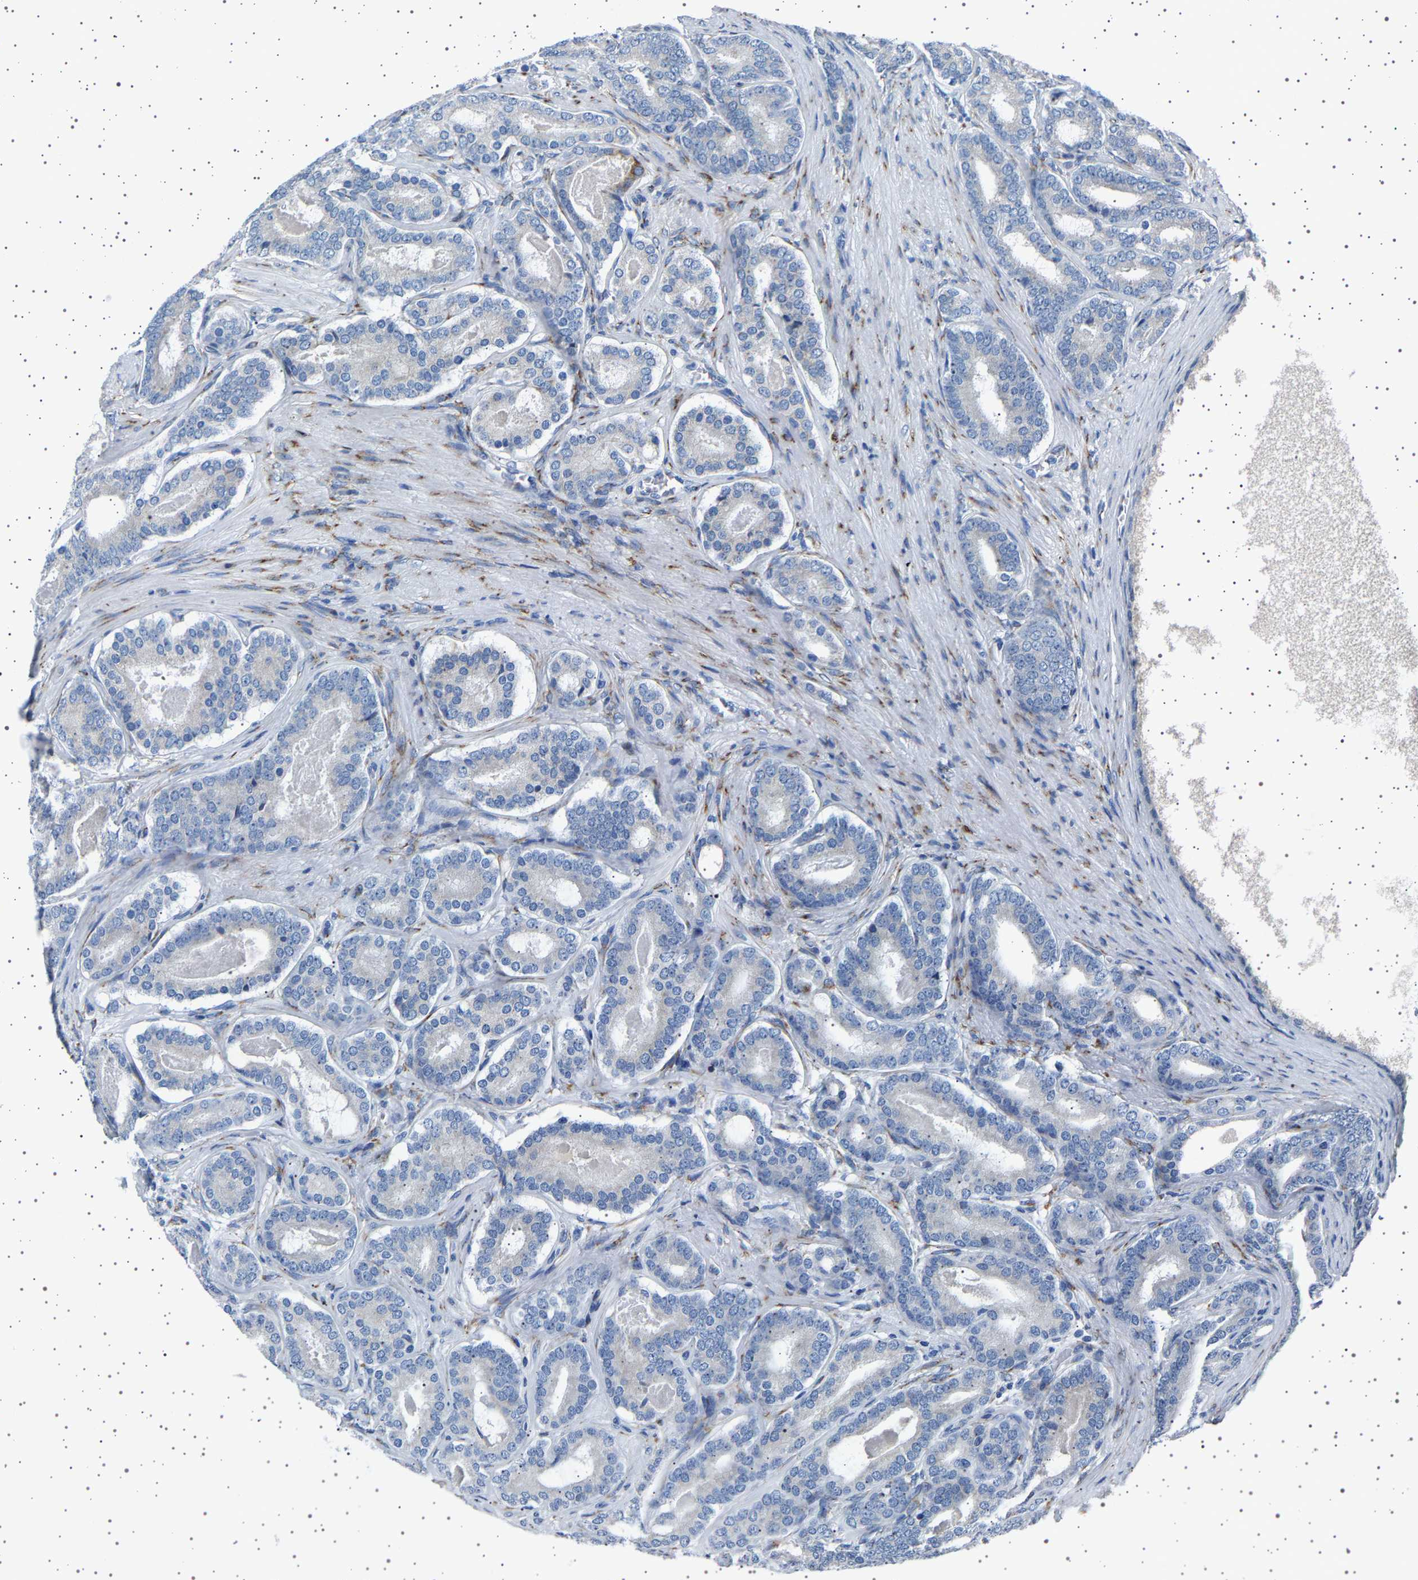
{"staining": {"intensity": "negative", "quantity": "none", "location": "none"}, "tissue": "prostate cancer", "cell_type": "Tumor cells", "image_type": "cancer", "snomed": [{"axis": "morphology", "description": "Adenocarcinoma, High grade"}, {"axis": "topography", "description": "Prostate"}], "caption": "Tumor cells show no significant protein positivity in prostate high-grade adenocarcinoma.", "gene": "FTCD", "patient": {"sex": "male", "age": 60}}